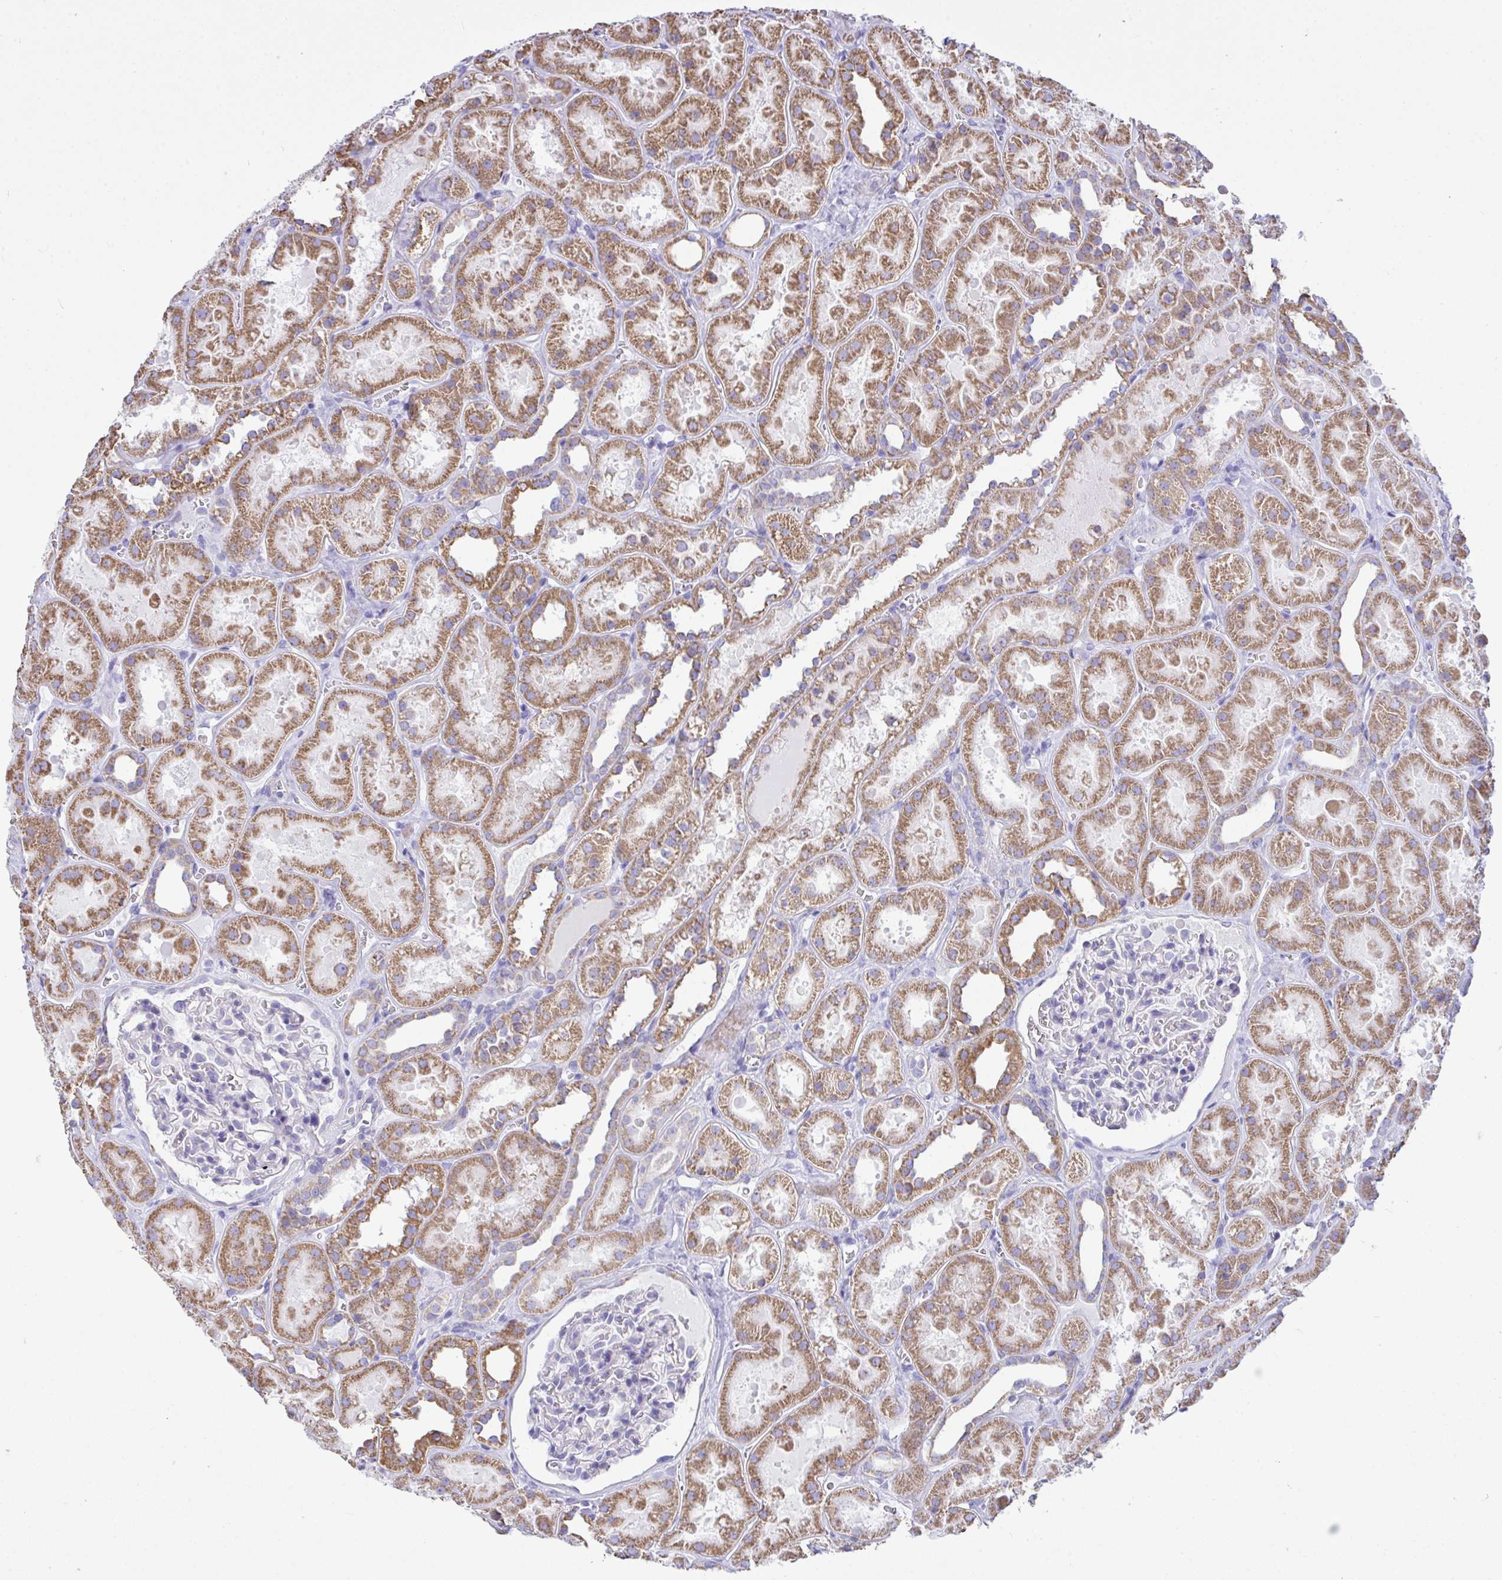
{"staining": {"intensity": "negative", "quantity": "none", "location": "none"}, "tissue": "kidney", "cell_type": "Cells in glomeruli", "image_type": "normal", "snomed": [{"axis": "morphology", "description": "Normal tissue, NOS"}, {"axis": "topography", "description": "Kidney"}], "caption": "The micrograph demonstrates no significant staining in cells in glomeruli of kidney.", "gene": "NLRP8", "patient": {"sex": "female", "age": 41}}